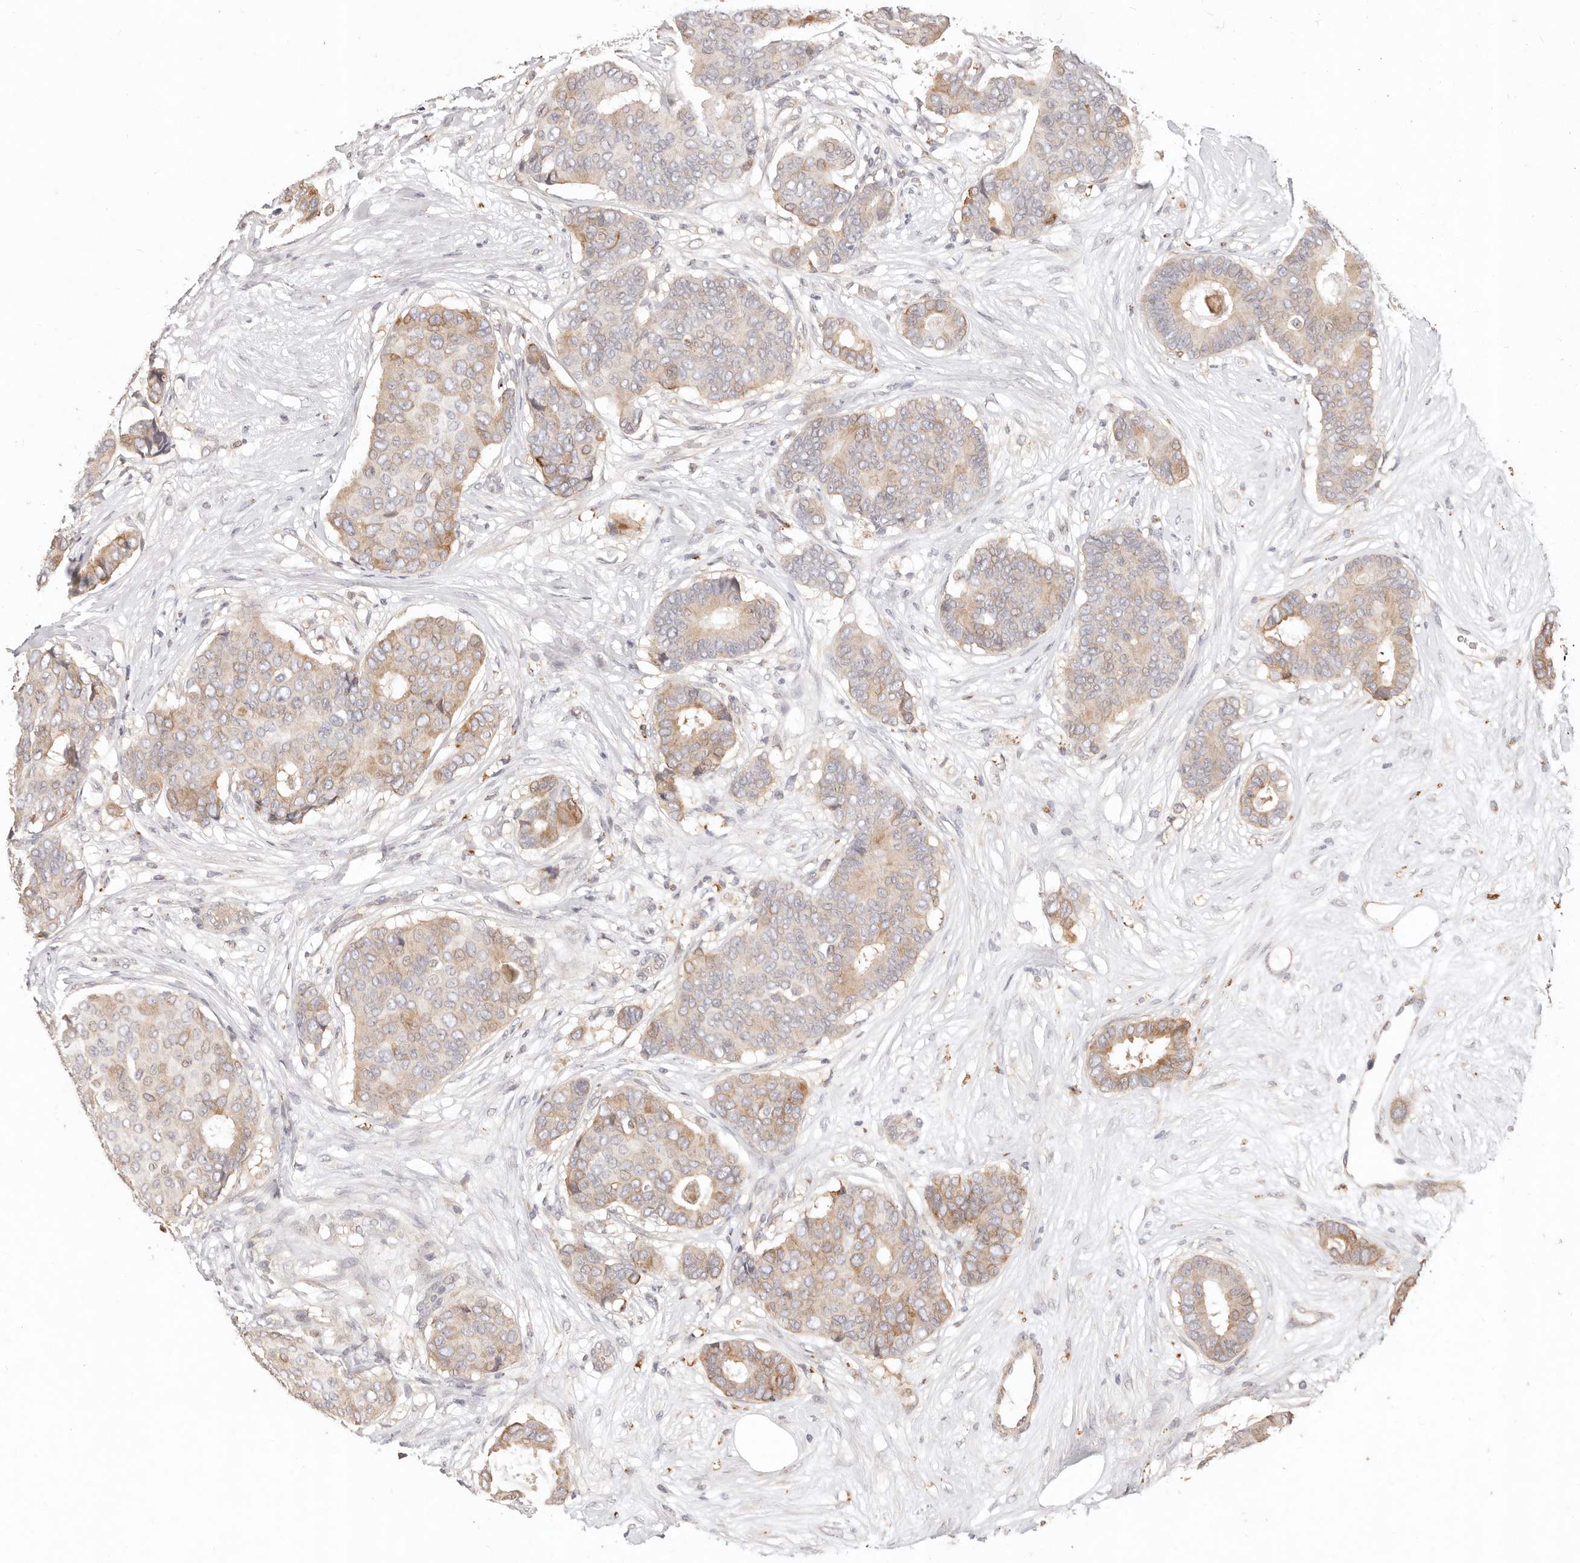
{"staining": {"intensity": "weak", "quantity": "25%-75%", "location": "cytoplasmic/membranous"}, "tissue": "breast cancer", "cell_type": "Tumor cells", "image_type": "cancer", "snomed": [{"axis": "morphology", "description": "Duct carcinoma"}, {"axis": "topography", "description": "Breast"}], "caption": "IHC photomicrograph of neoplastic tissue: breast cancer stained using IHC displays low levels of weak protein expression localized specifically in the cytoplasmic/membranous of tumor cells, appearing as a cytoplasmic/membranous brown color.", "gene": "KIF9", "patient": {"sex": "female", "age": 75}}